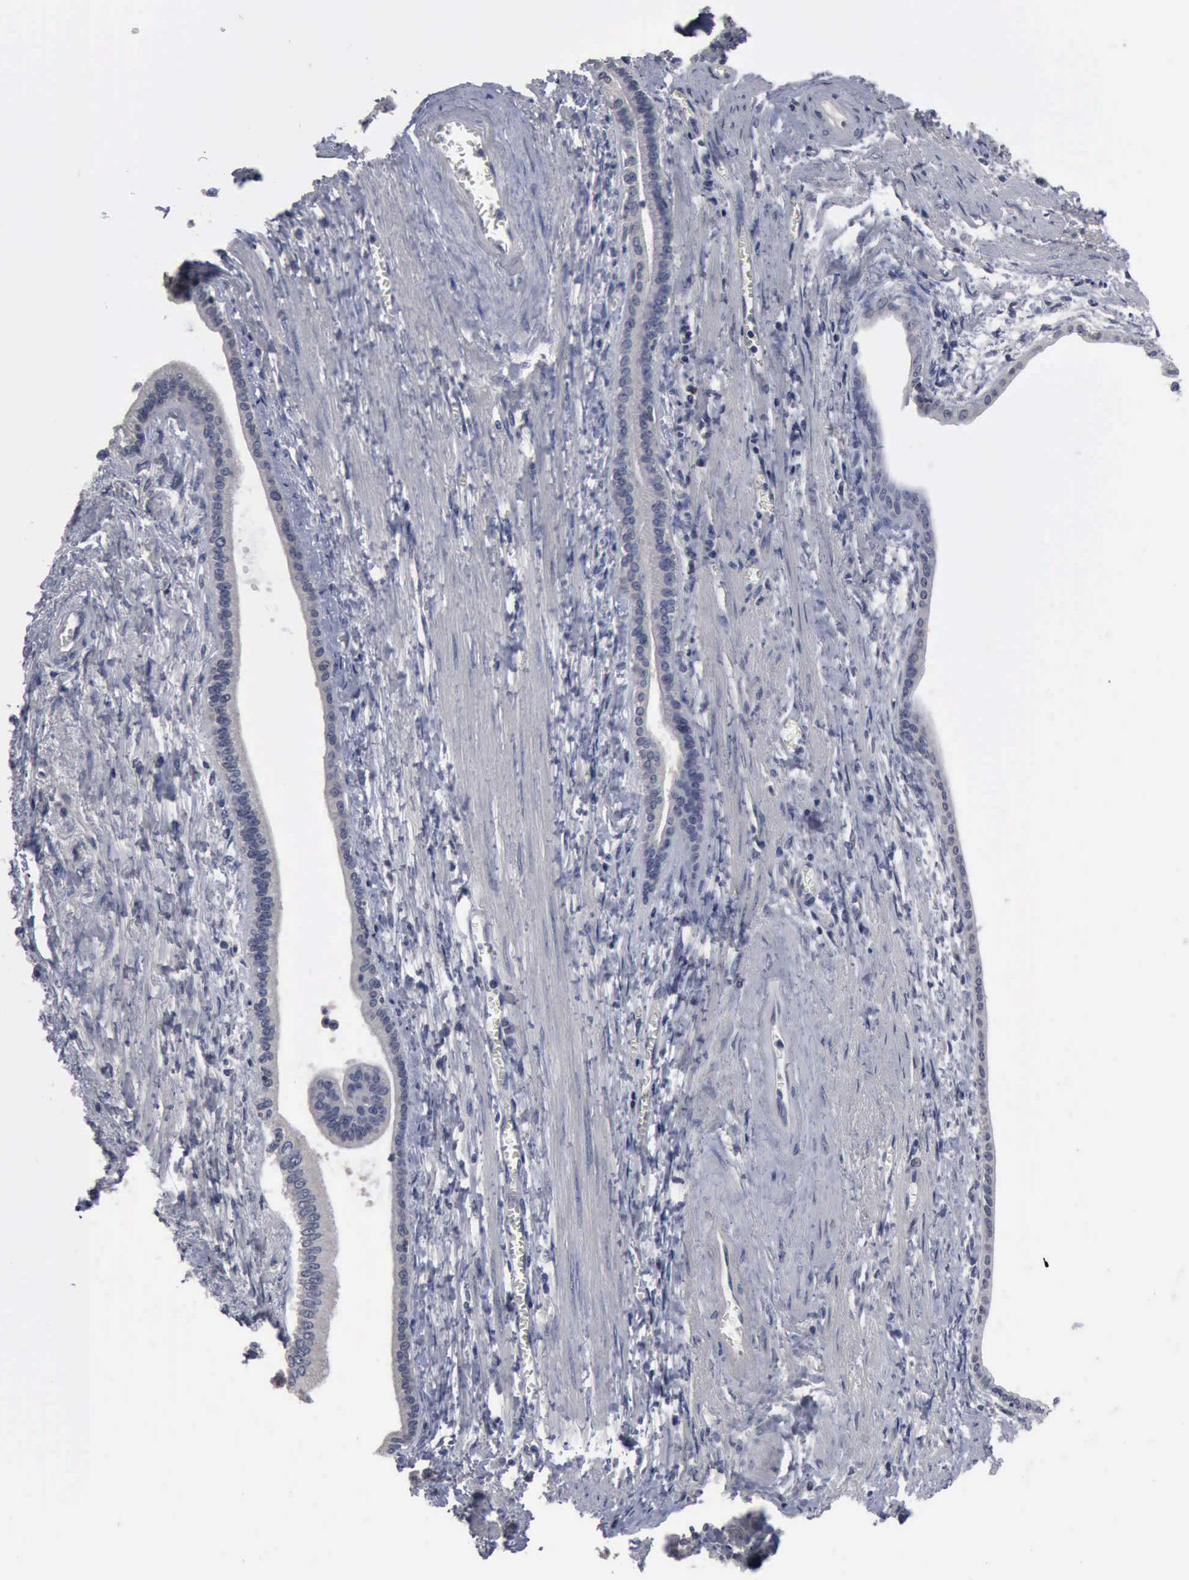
{"staining": {"intensity": "negative", "quantity": "none", "location": "none"}, "tissue": "liver cancer", "cell_type": "Tumor cells", "image_type": "cancer", "snomed": [{"axis": "morphology", "description": "Cholangiocarcinoma"}, {"axis": "topography", "description": "Liver"}], "caption": "Immunohistochemical staining of liver cholangiocarcinoma exhibits no significant expression in tumor cells.", "gene": "MYO18B", "patient": {"sex": "female", "age": 79}}